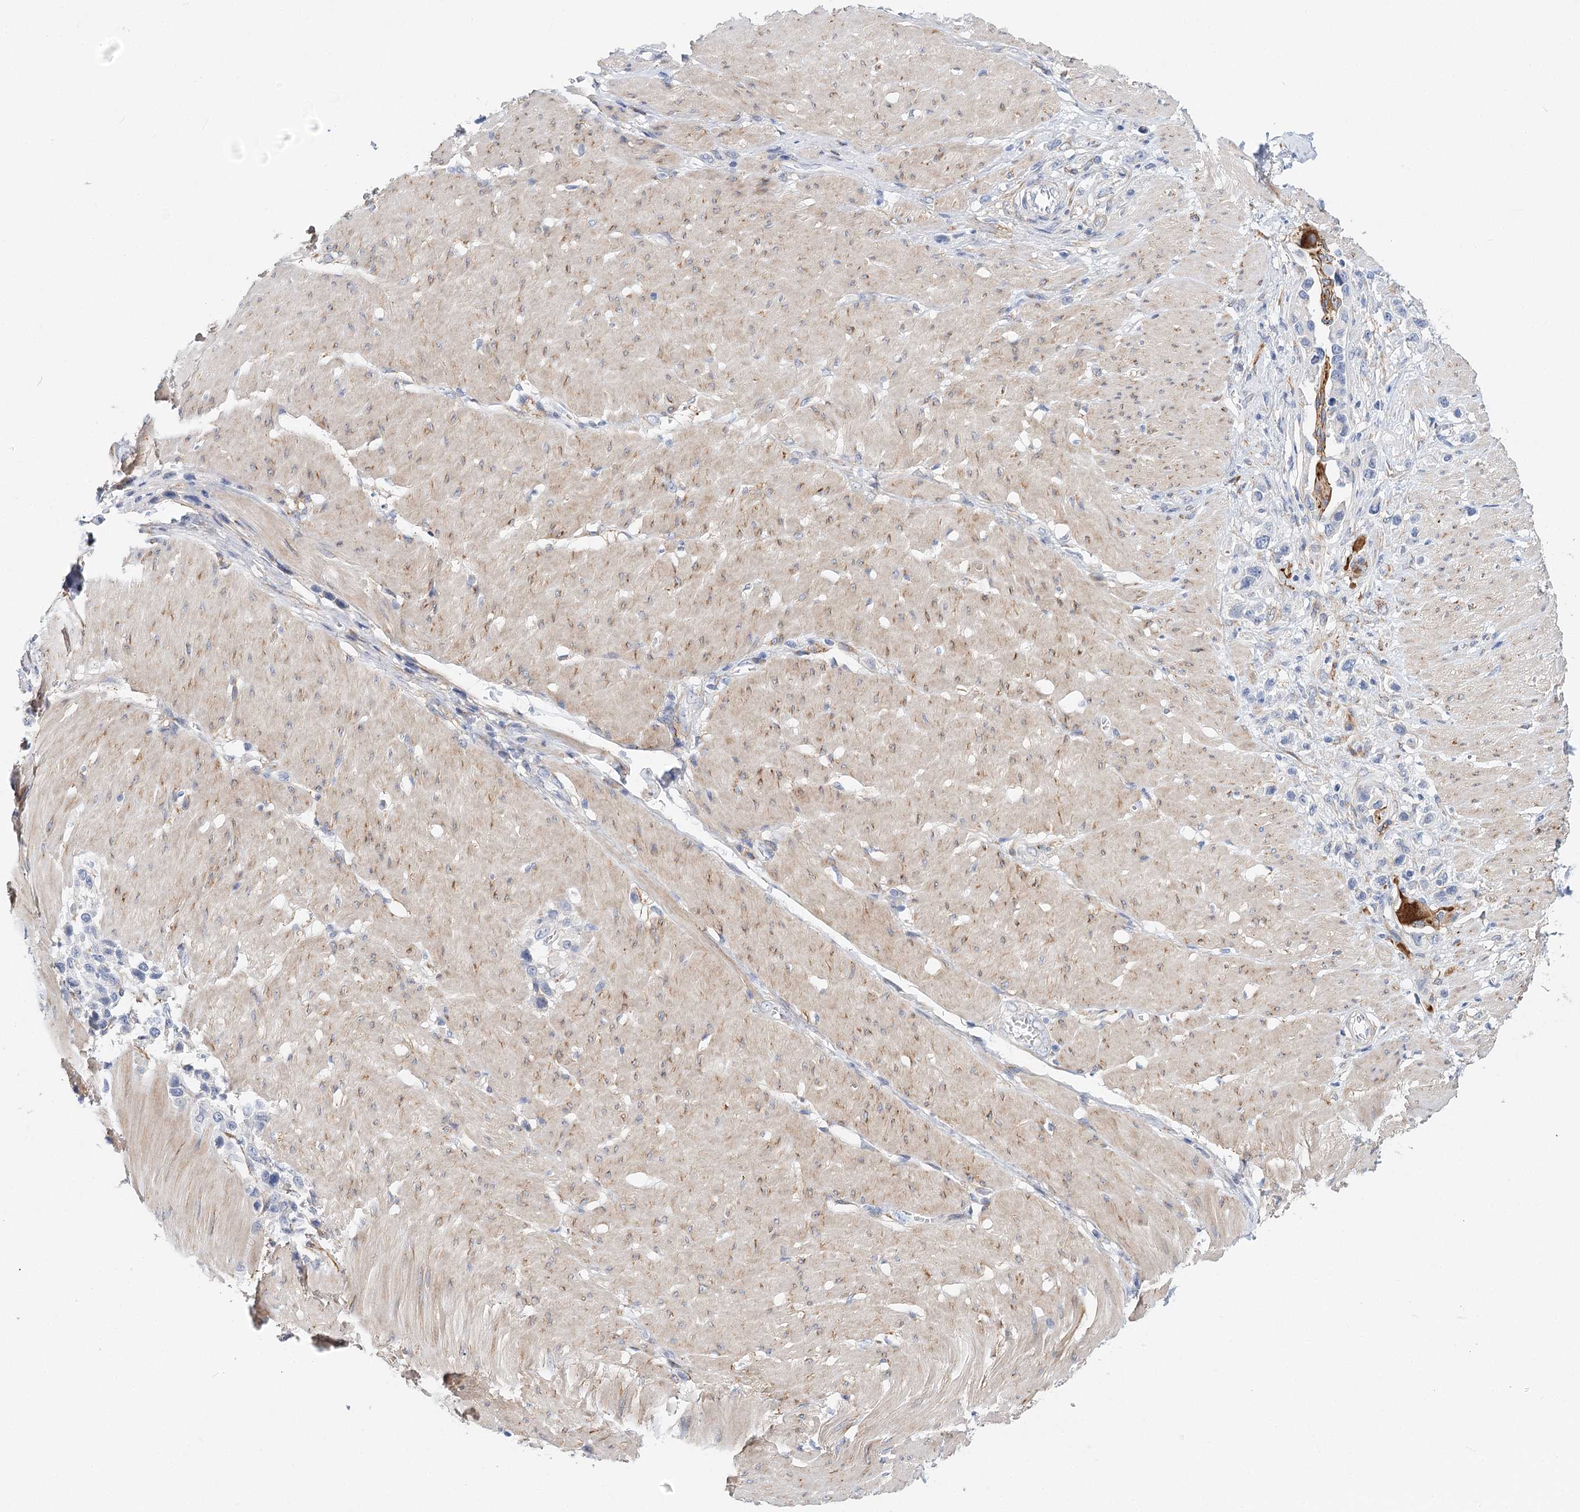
{"staining": {"intensity": "negative", "quantity": "none", "location": "none"}, "tissue": "stomach cancer", "cell_type": "Tumor cells", "image_type": "cancer", "snomed": [{"axis": "morphology", "description": "Normal tissue, NOS"}, {"axis": "morphology", "description": "Adenocarcinoma, NOS"}, {"axis": "topography", "description": "Stomach, upper"}, {"axis": "topography", "description": "Stomach"}], "caption": "This is an immunohistochemistry histopathology image of stomach adenocarcinoma. There is no expression in tumor cells.", "gene": "TEX12", "patient": {"sex": "female", "age": 65}}